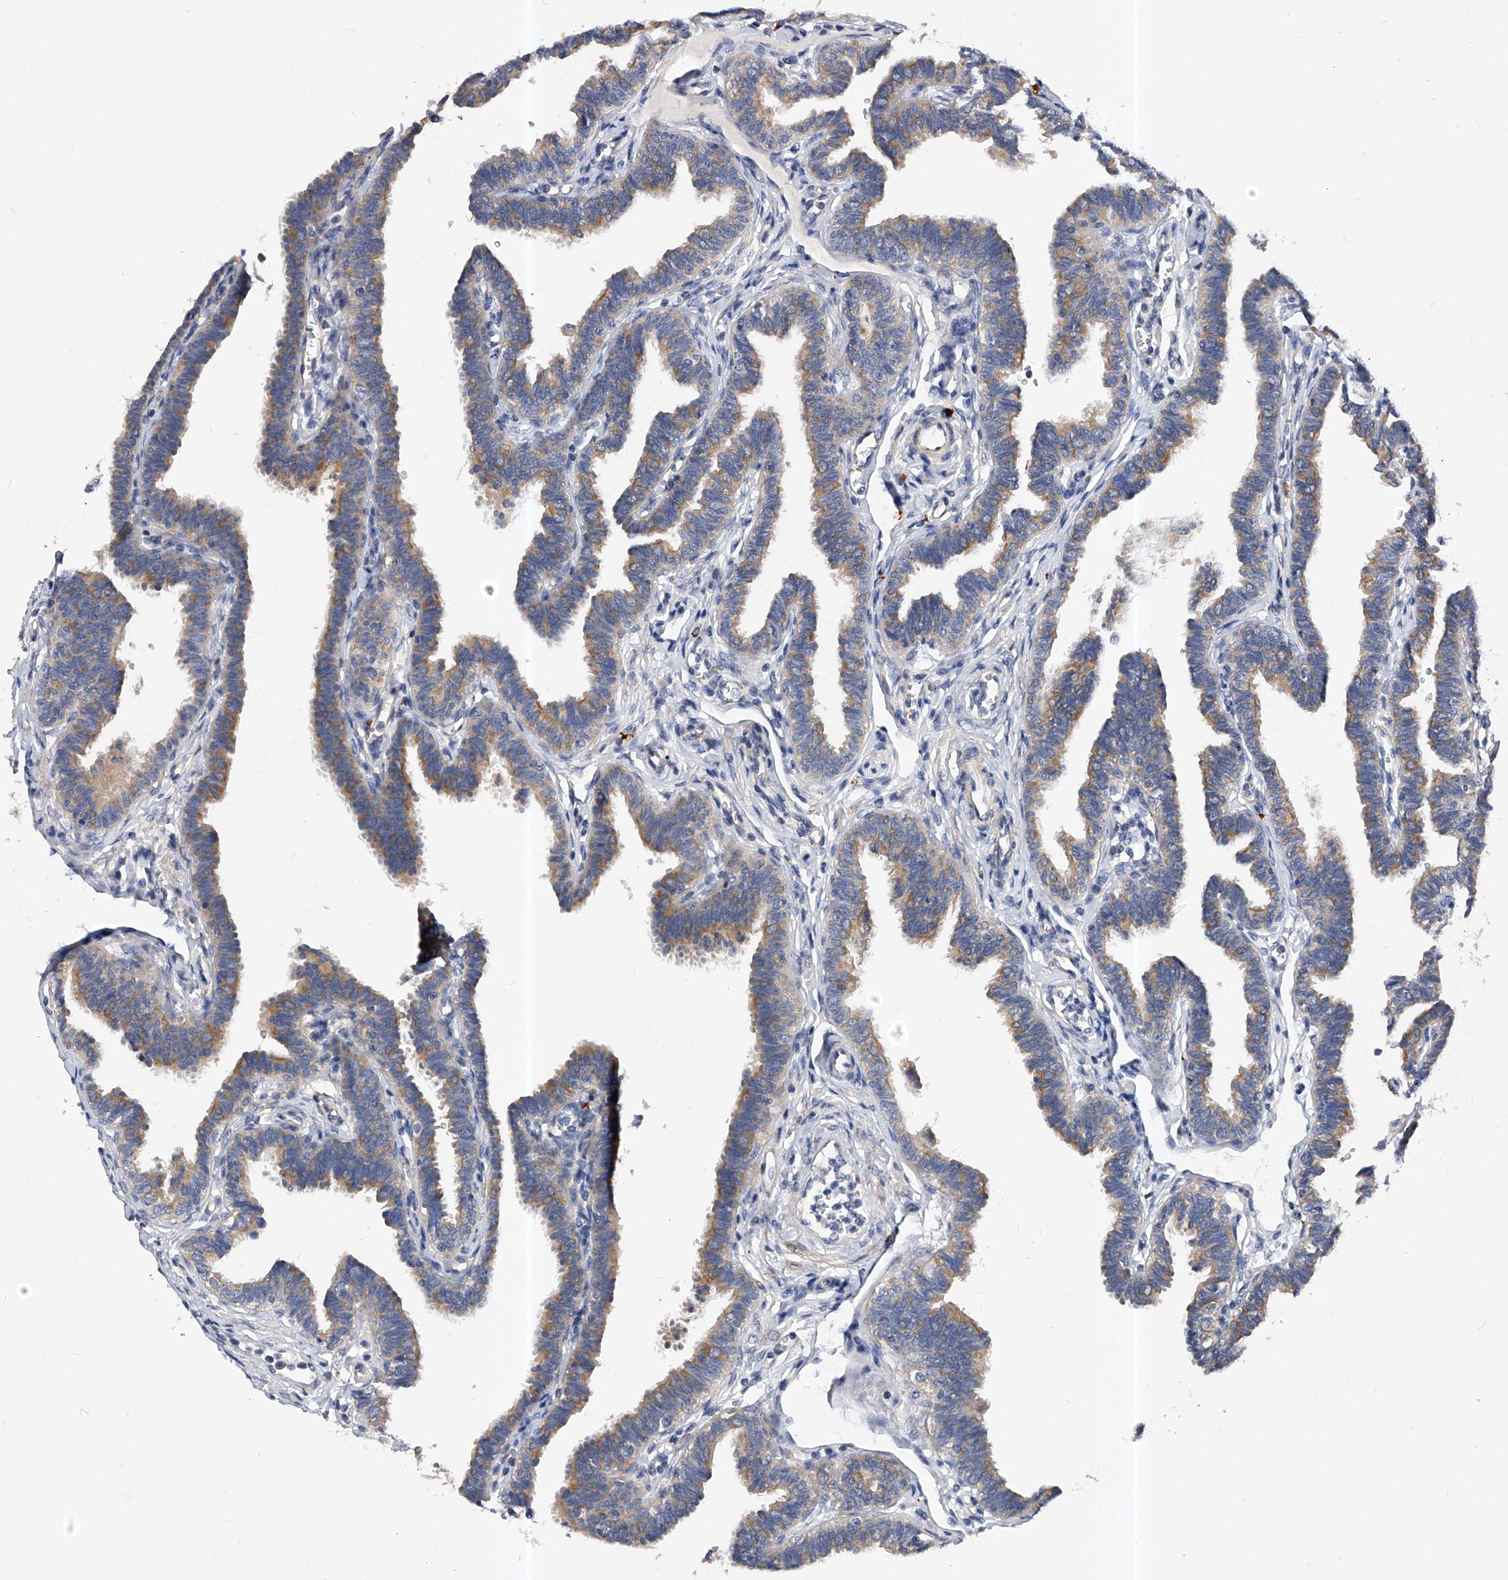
{"staining": {"intensity": "moderate", "quantity": ">75%", "location": "cytoplasmic/membranous"}, "tissue": "fallopian tube", "cell_type": "Glandular cells", "image_type": "normal", "snomed": [{"axis": "morphology", "description": "Normal tissue, NOS"}, {"axis": "topography", "description": "Fallopian tube"}, {"axis": "topography", "description": "Ovary"}], "caption": "An image of human fallopian tube stained for a protein shows moderate cytoplasmic/membranous brown staining in glandular cells. (Brightfield microscopy of DAB IHC at high magnification).", "gene": "PPP5C", "patient": {"sex": "female", "age": 23}}